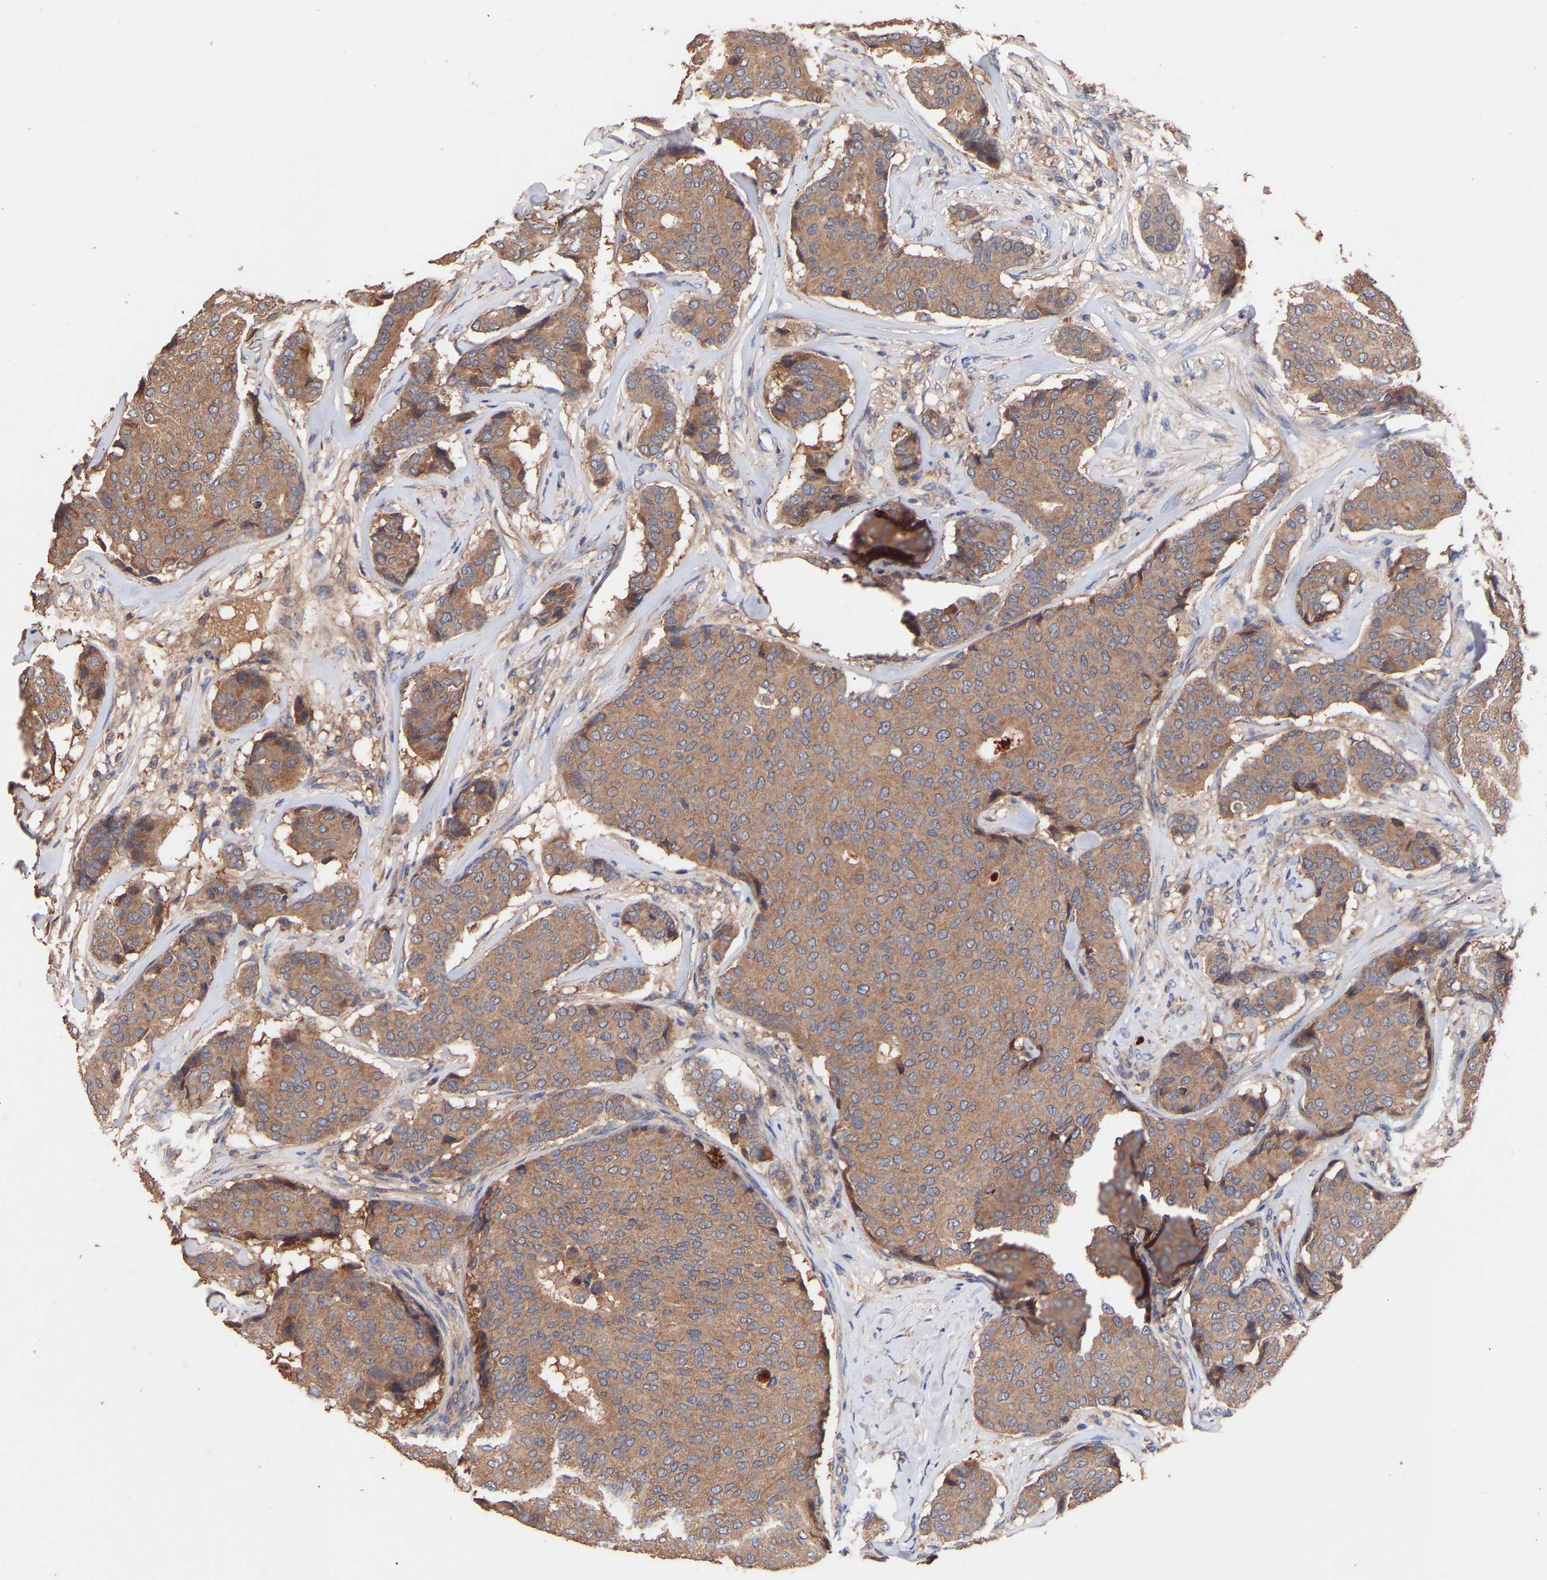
{"staining": {"intensity": "moderate", "quantity": ">75%", "location": "cytoplasmic/membranous"}, "tissue": "breast cancer", "cell_type": "Tumor cells", "image_type": "cancer", "snomed": [{"axis": "morphology", "description": "Duct carcinoma"}, {"axis": "topography", "description": "Breast"}], "caption": "Immunohistochemistry (IHC) (DAB) staining of human breast cancer demonstrates moderate cytoplasmic/membranous protein expression in approximately >75% of tumor cells.", "gene": "TMEM268", "patient": {"sex": "female", "age": 75}}